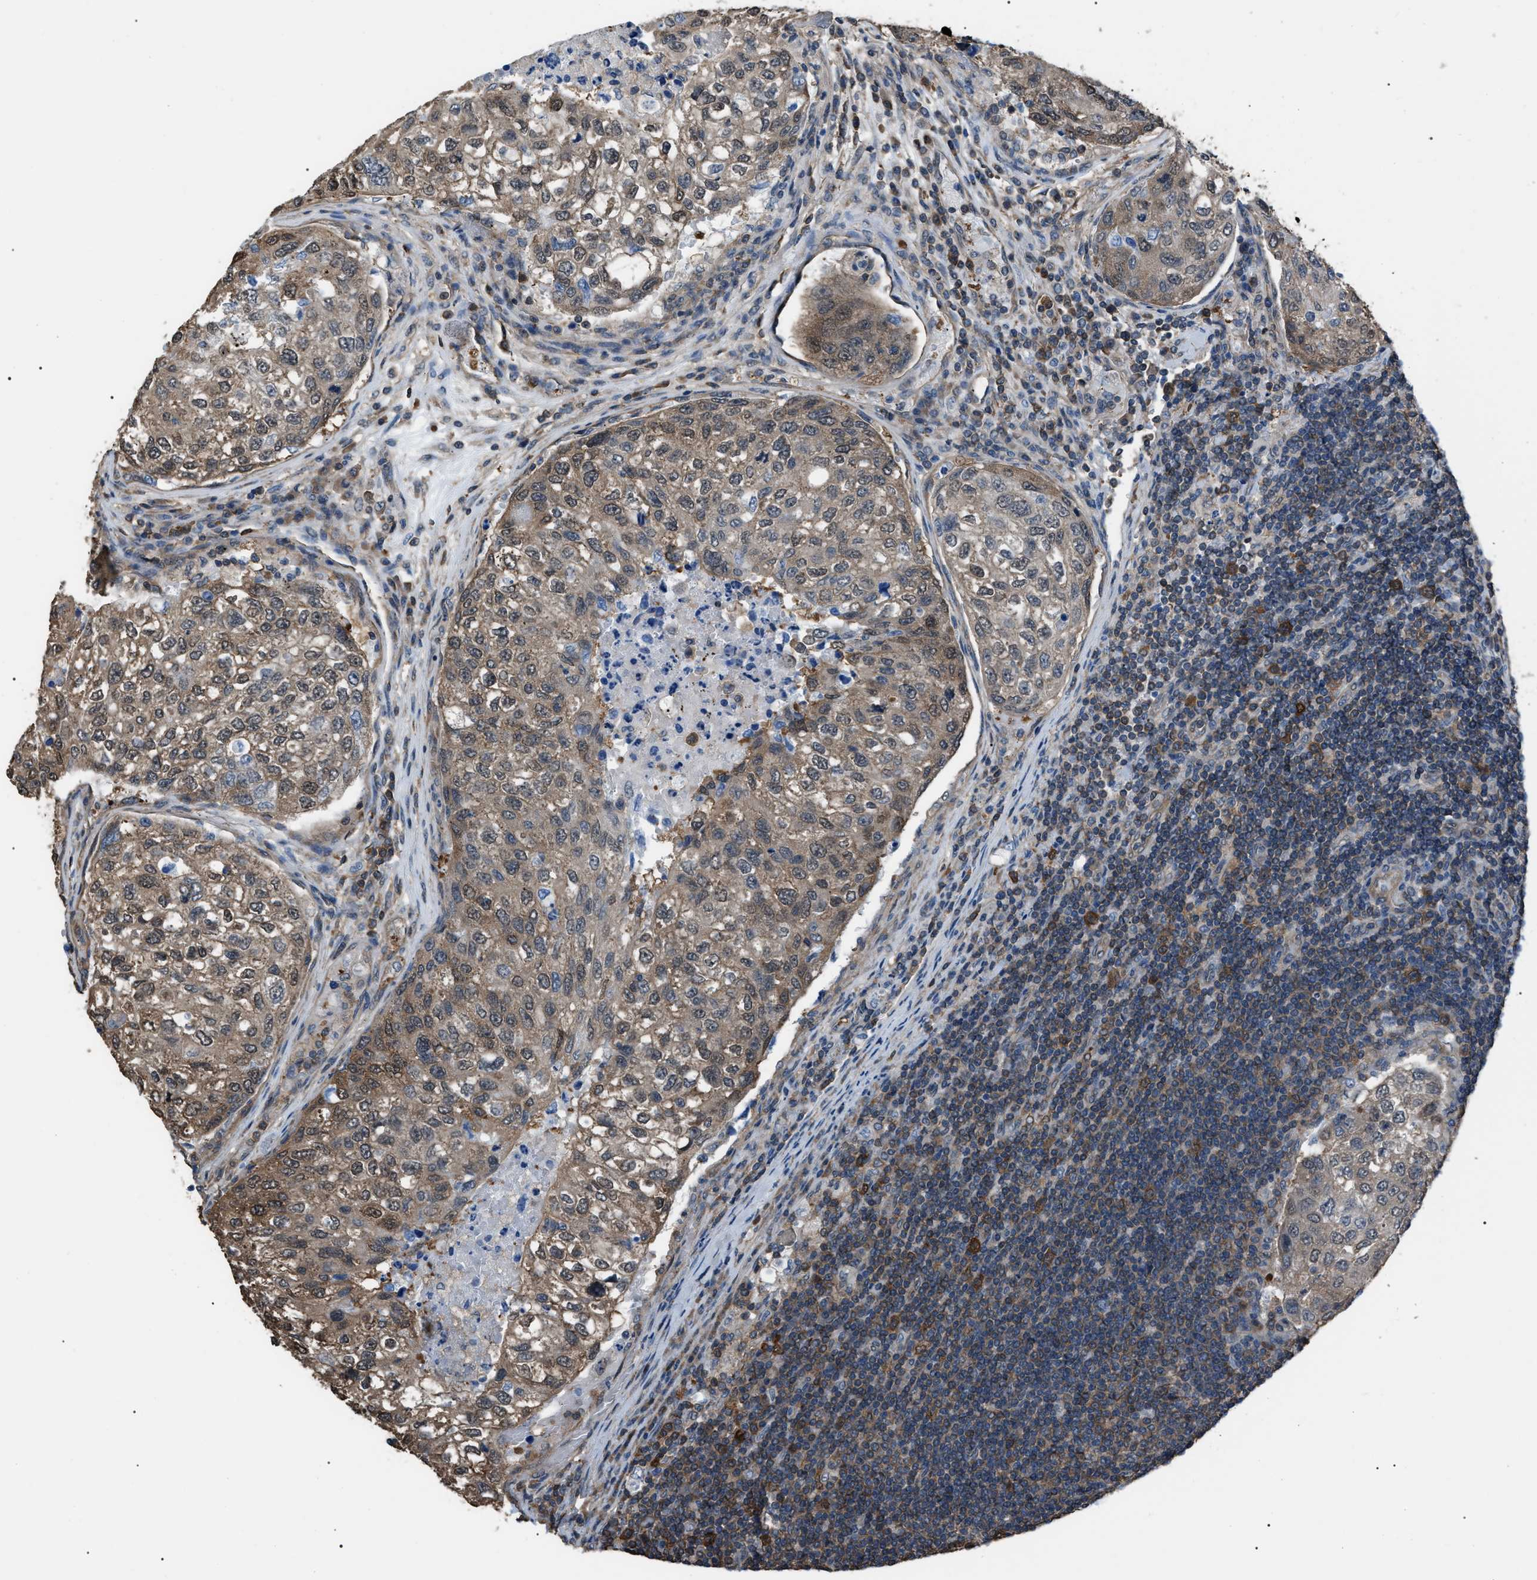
{"staining": {"intensity": "weak", "quantity": ">75%", "location": "cytoplasmic/membranous"}, "tissue": "urothelial cancer", "cell_type": "Tumor cells", "image_type": "cancer", "snomed": [{"axis": "morphology", "description": "Urothelial carcinoma, High grade"}, {"axis": "topography", "description": "Lymph node"}, {"axis": "topography", "description": "Urinary bladder"}], "caption": "Urothelial cancer stained with a protein marker displays weak staining in tumor cells.", "gene": "PDCD5", "patient": {"sex": "male", "age": 51}}